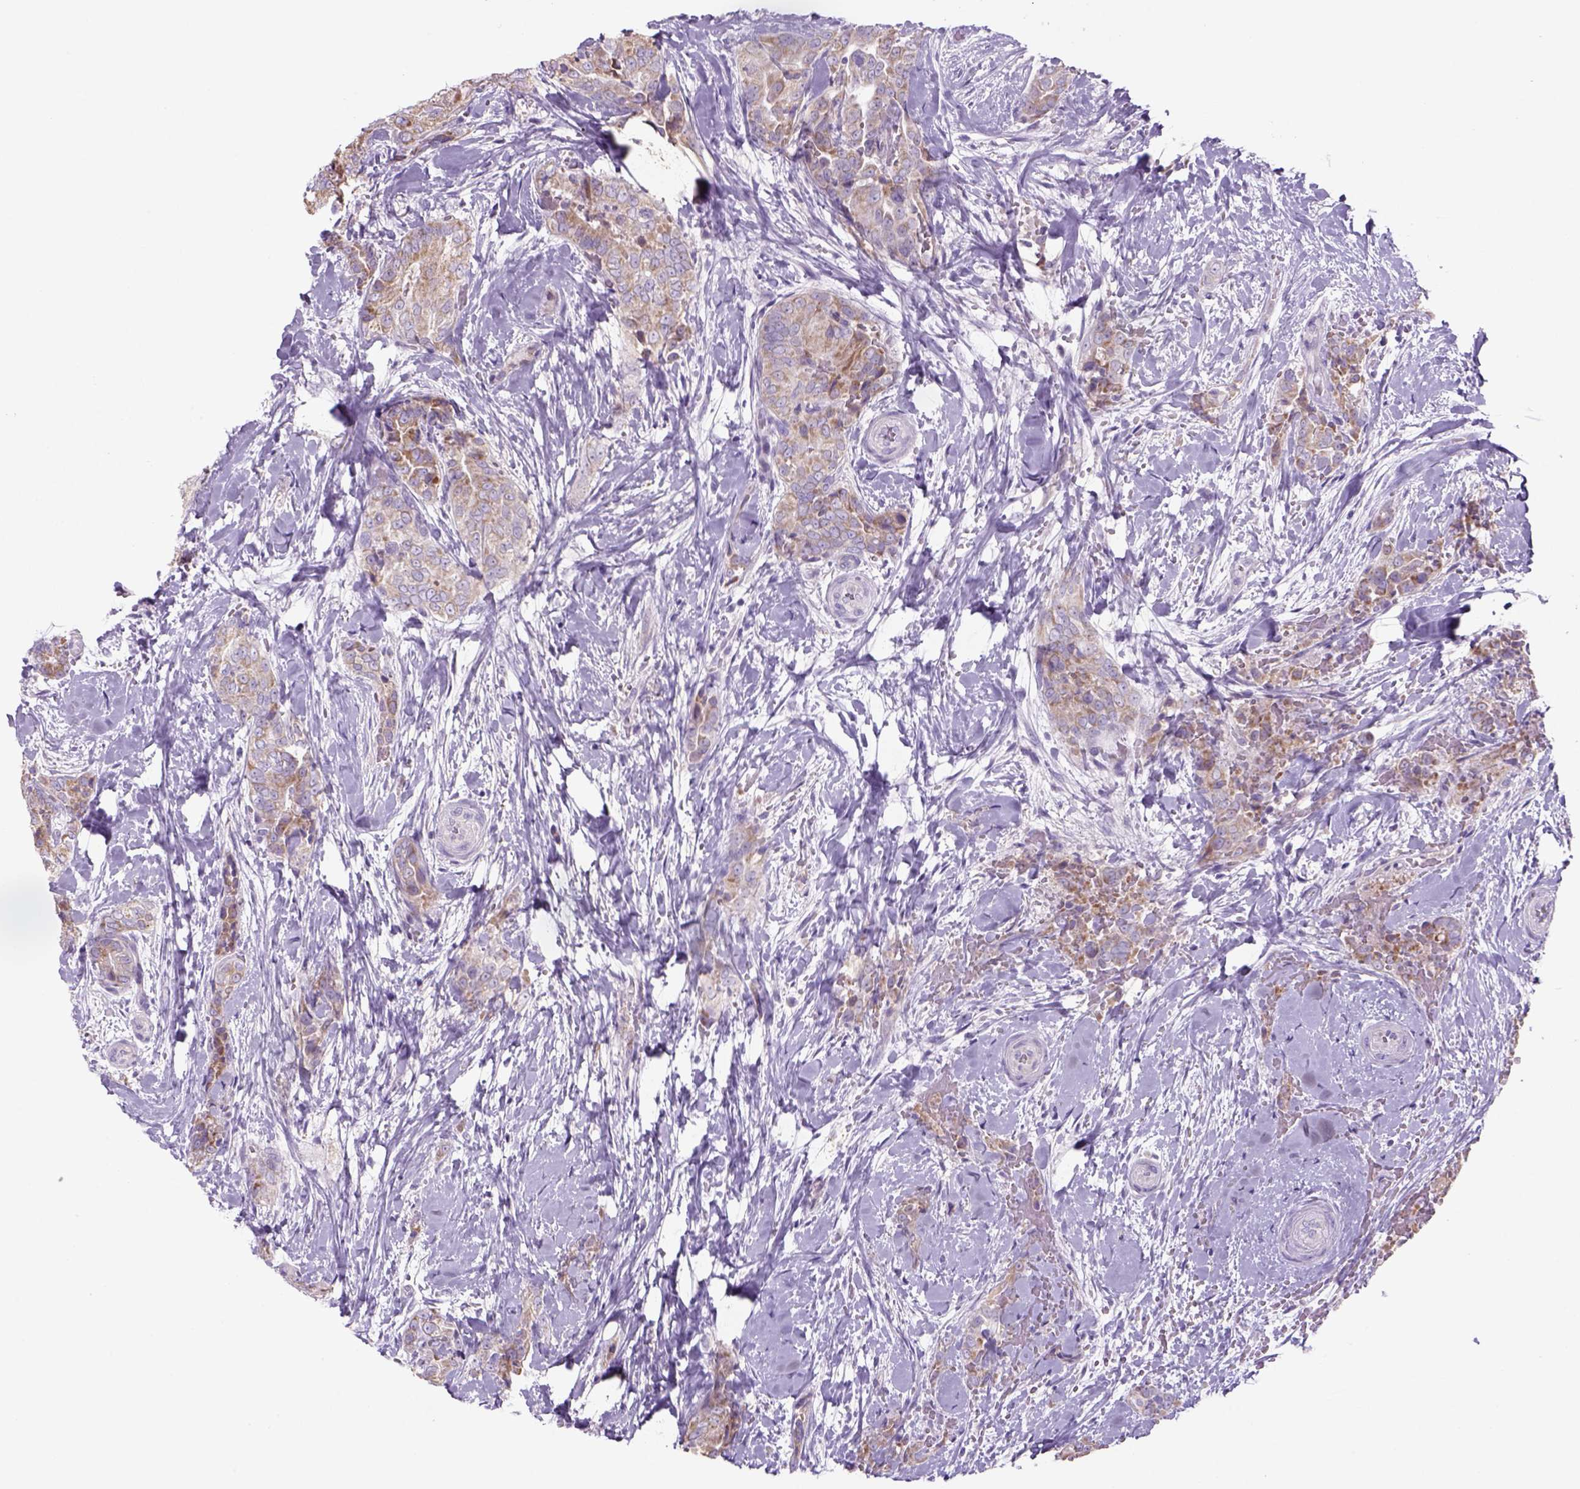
{"staining": {"intensity": "weak", "quantity": ">75%", "location": "cytoplasmic/membranous"}, "tissue": "thyroid cancer", "cell_type": "Tumor cells", "image_type": "cancer", "snomed": [{"axis": "morphology", "description": "Papillary adenocarcinoma, NOS"}, {"axis": "topography", "description": "Thyroid gland"}], "caption": "Weak cytoplasmic/membranous staining is seen in about >75% of tumor cells in papillary adenocarcinoma (thyroid).", "gene": "ADGRV1", "patient": {"sex": "male", "age": 61}}